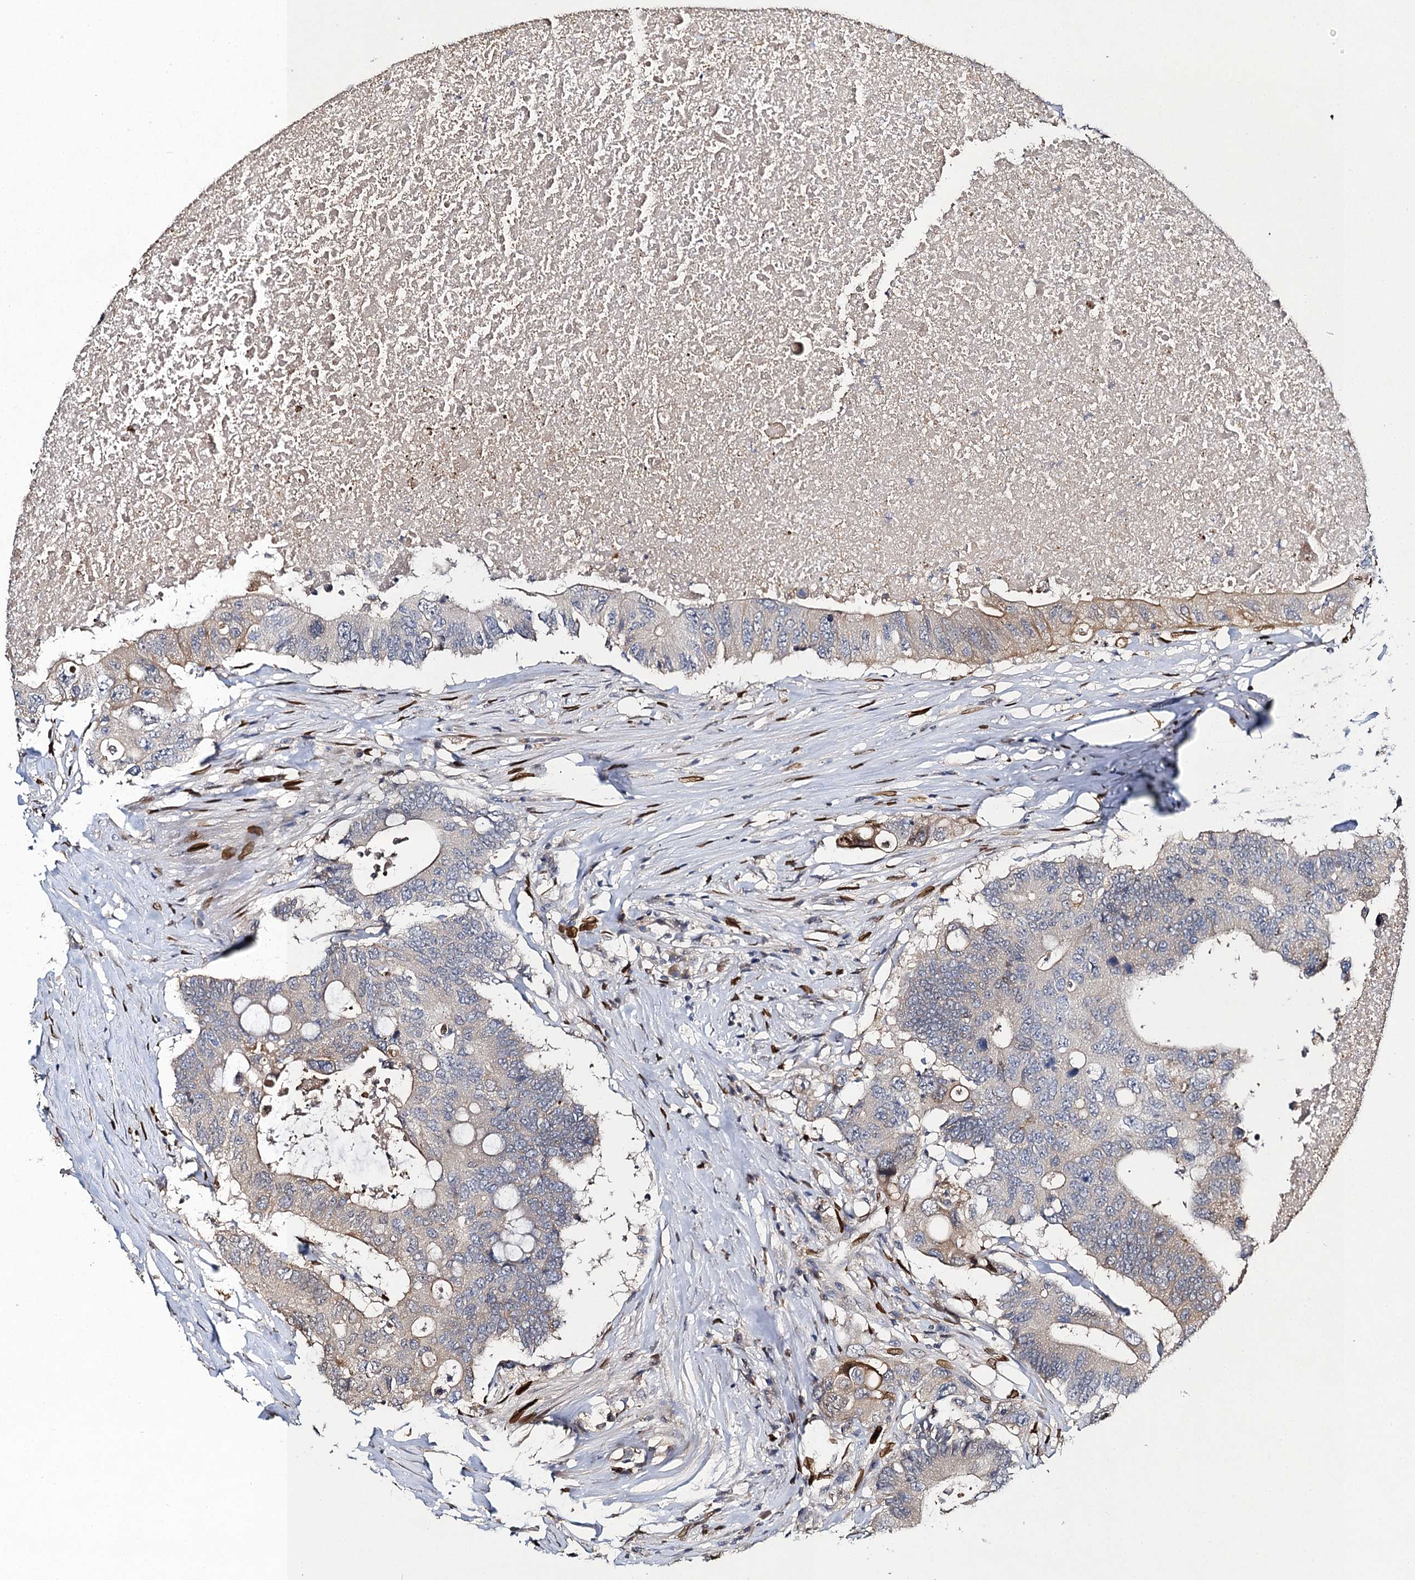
{"staining": {"intensity": "negative", "quantity": "none", "location": "none"}, "tissue": "colorectal cancer", "cell_type": "Tumor cells", "image_type": "cancer", "snomed": [{"axis": "morphology", "description": "Adenocarcinoma, NOS"}, {"axis": "topography", "description": "Colon"}], "caption": "Immunohistochemistry (IHC) micrograph of neoplastic tissue: human colorectal adenocarcinoma stained with DAB (3,3'-diaminobenzidine) reveals no significant protein expression in tumor cells.", "gene": "SLC11A2", "patient": {"sex": "male", "age": 71}}